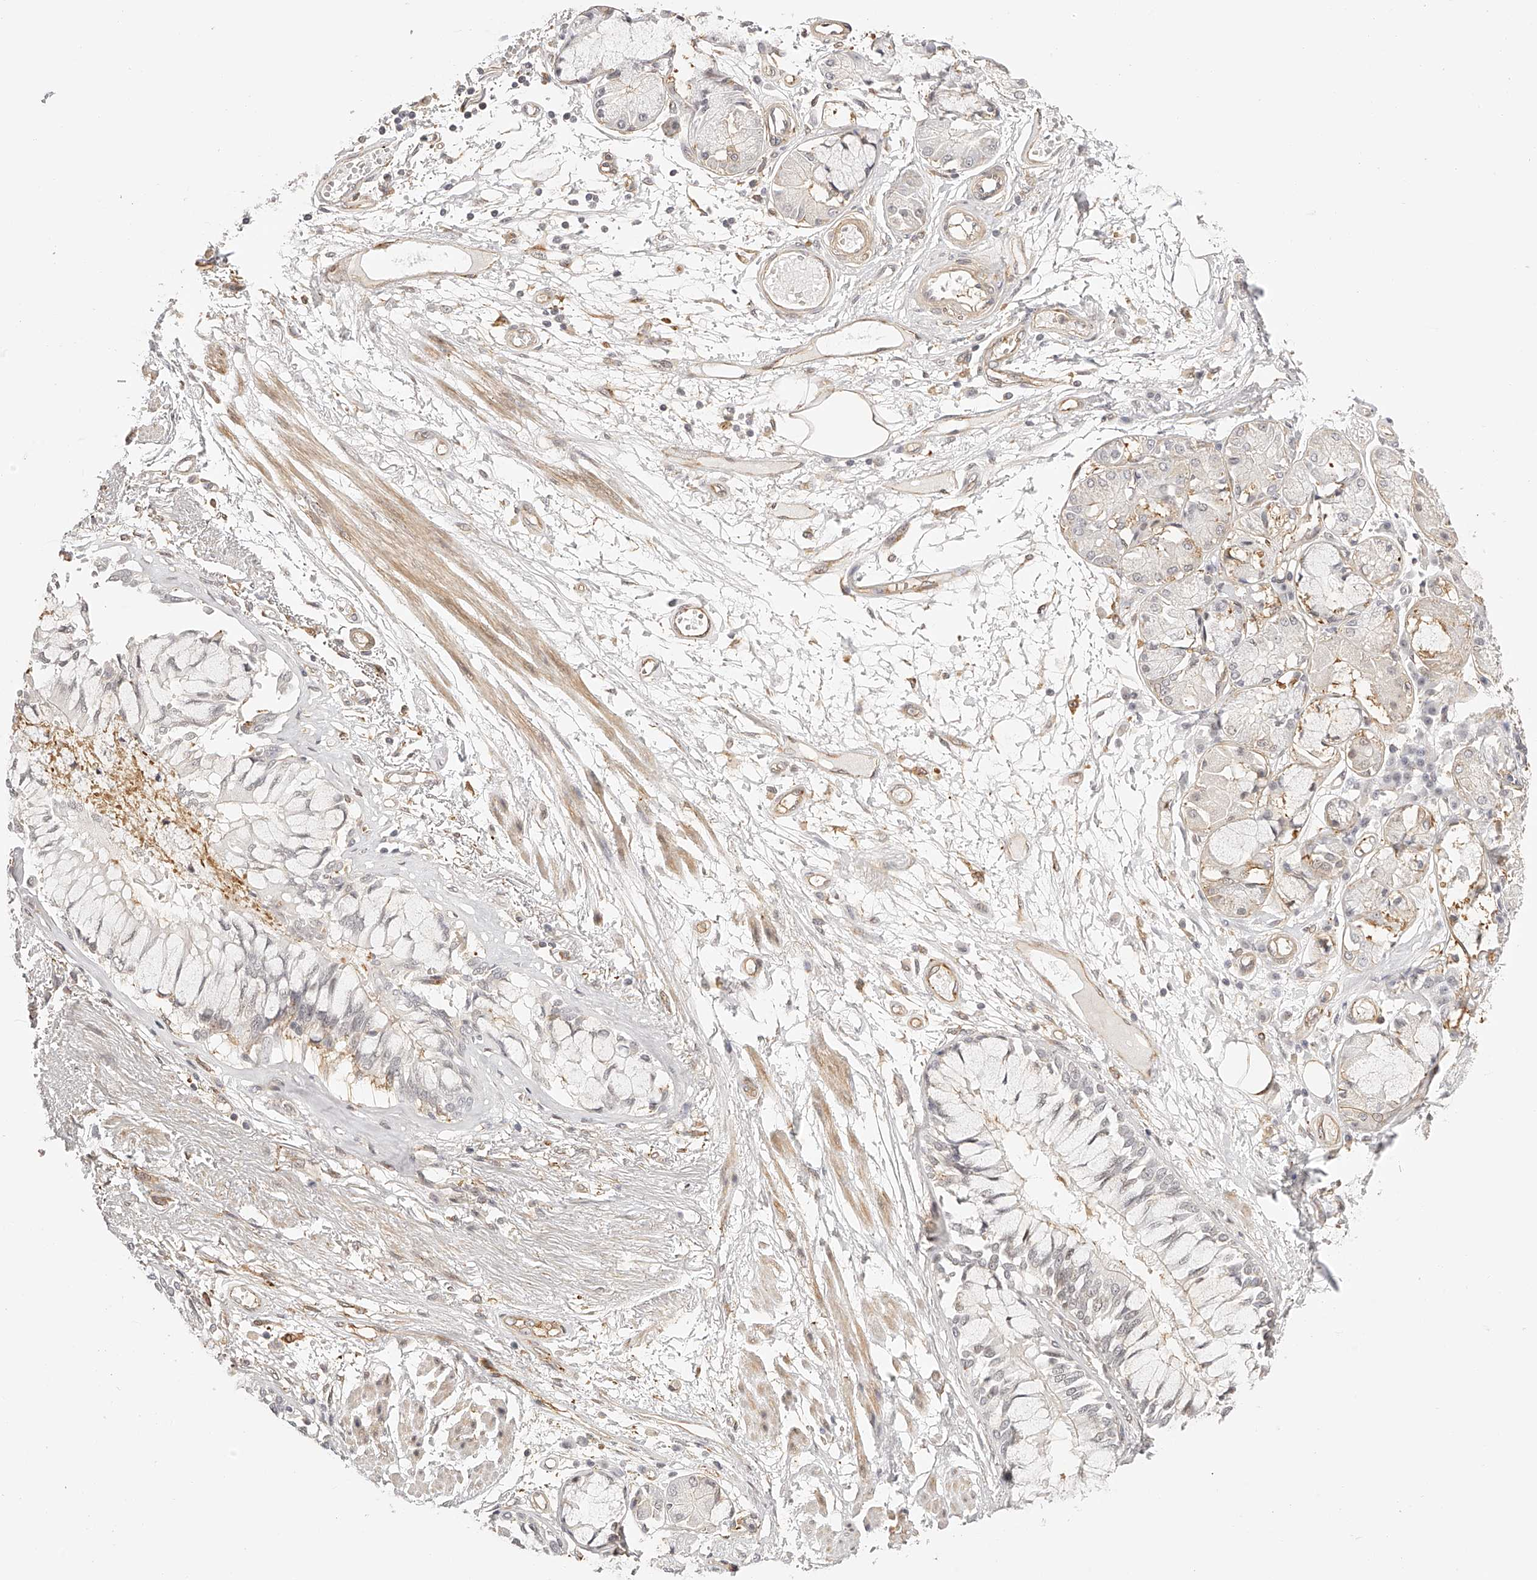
{"staining": {"intensity": "negative", "quantity": "none", "location": "none"}, "tissue": "adipose tissue", "cell_type": "Adipocytes", "image_type": "normal", "snomed": [{"axis": "morphology", "description": "Normal tissue, NOS"}, {"axis": "topography", "description": "Bronchus"}], "caption": "Photomicrograph shows no significant protein staining in adipocytes of benign adipose tissue. (DAB immunohistochemistry (IHC) visualized using brightfield microscopy, high magnification).", "gene": "SYNC", "patient": {"sex": "male", "age": 66}}